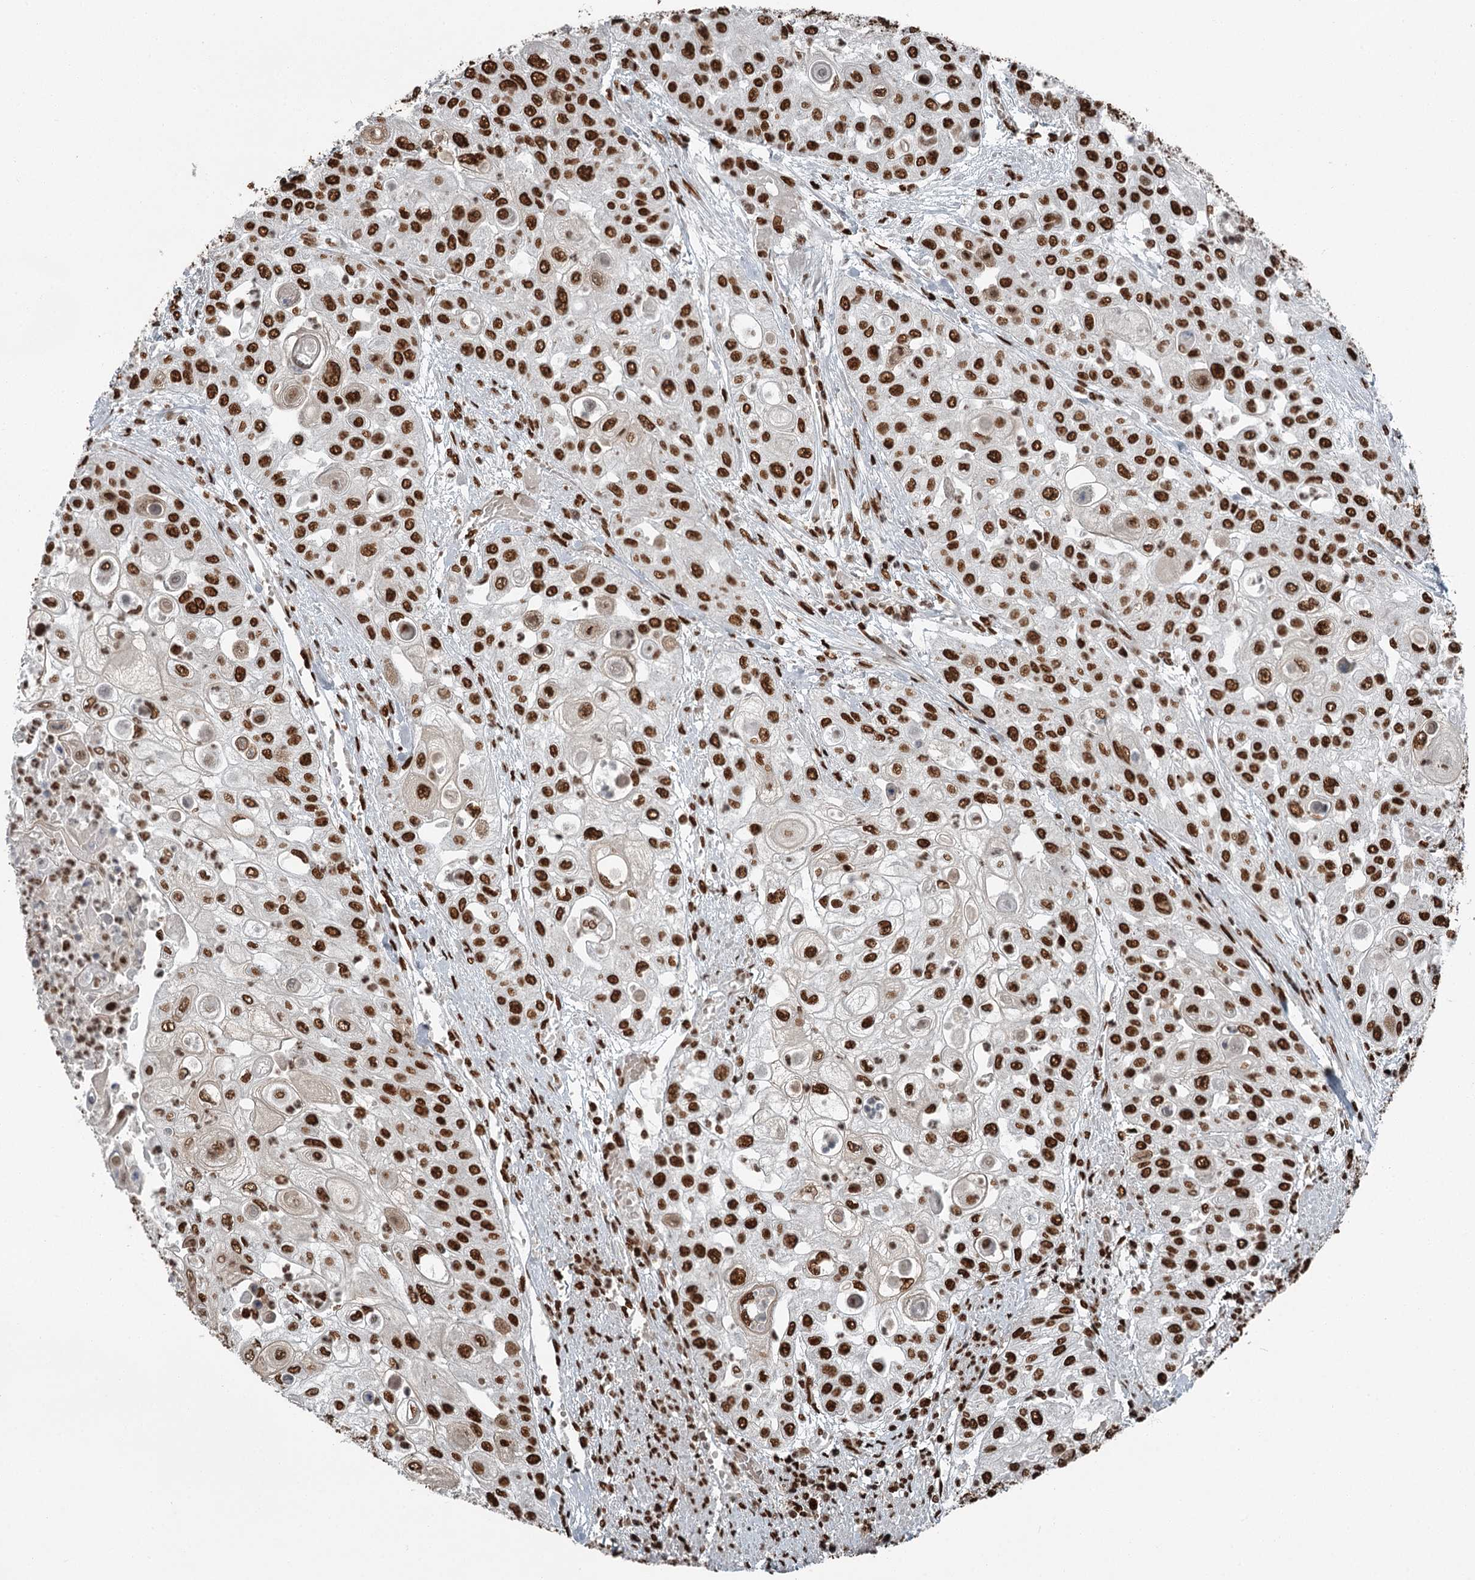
{"staining": {"intensity": "strong", "quantity": ">75%", "location": "nuclear"}, "tissue": "urothelial cancer", "cell_type": "Tumor cells", "image_type": "cancer", "snomed": [{"axis": "morphology", "description": "Urothelial carcinoma, High grade"}, {"axis": "topography", "description": "Urinary bladder"}], "caption": "Urothelial cancer tissue shows strong nuclear positivity in about >75% of tumor cells, visualized by immunohistochemistry.", "gene": "RBBP7", "patient": {"sex": "female", "age": 79}}